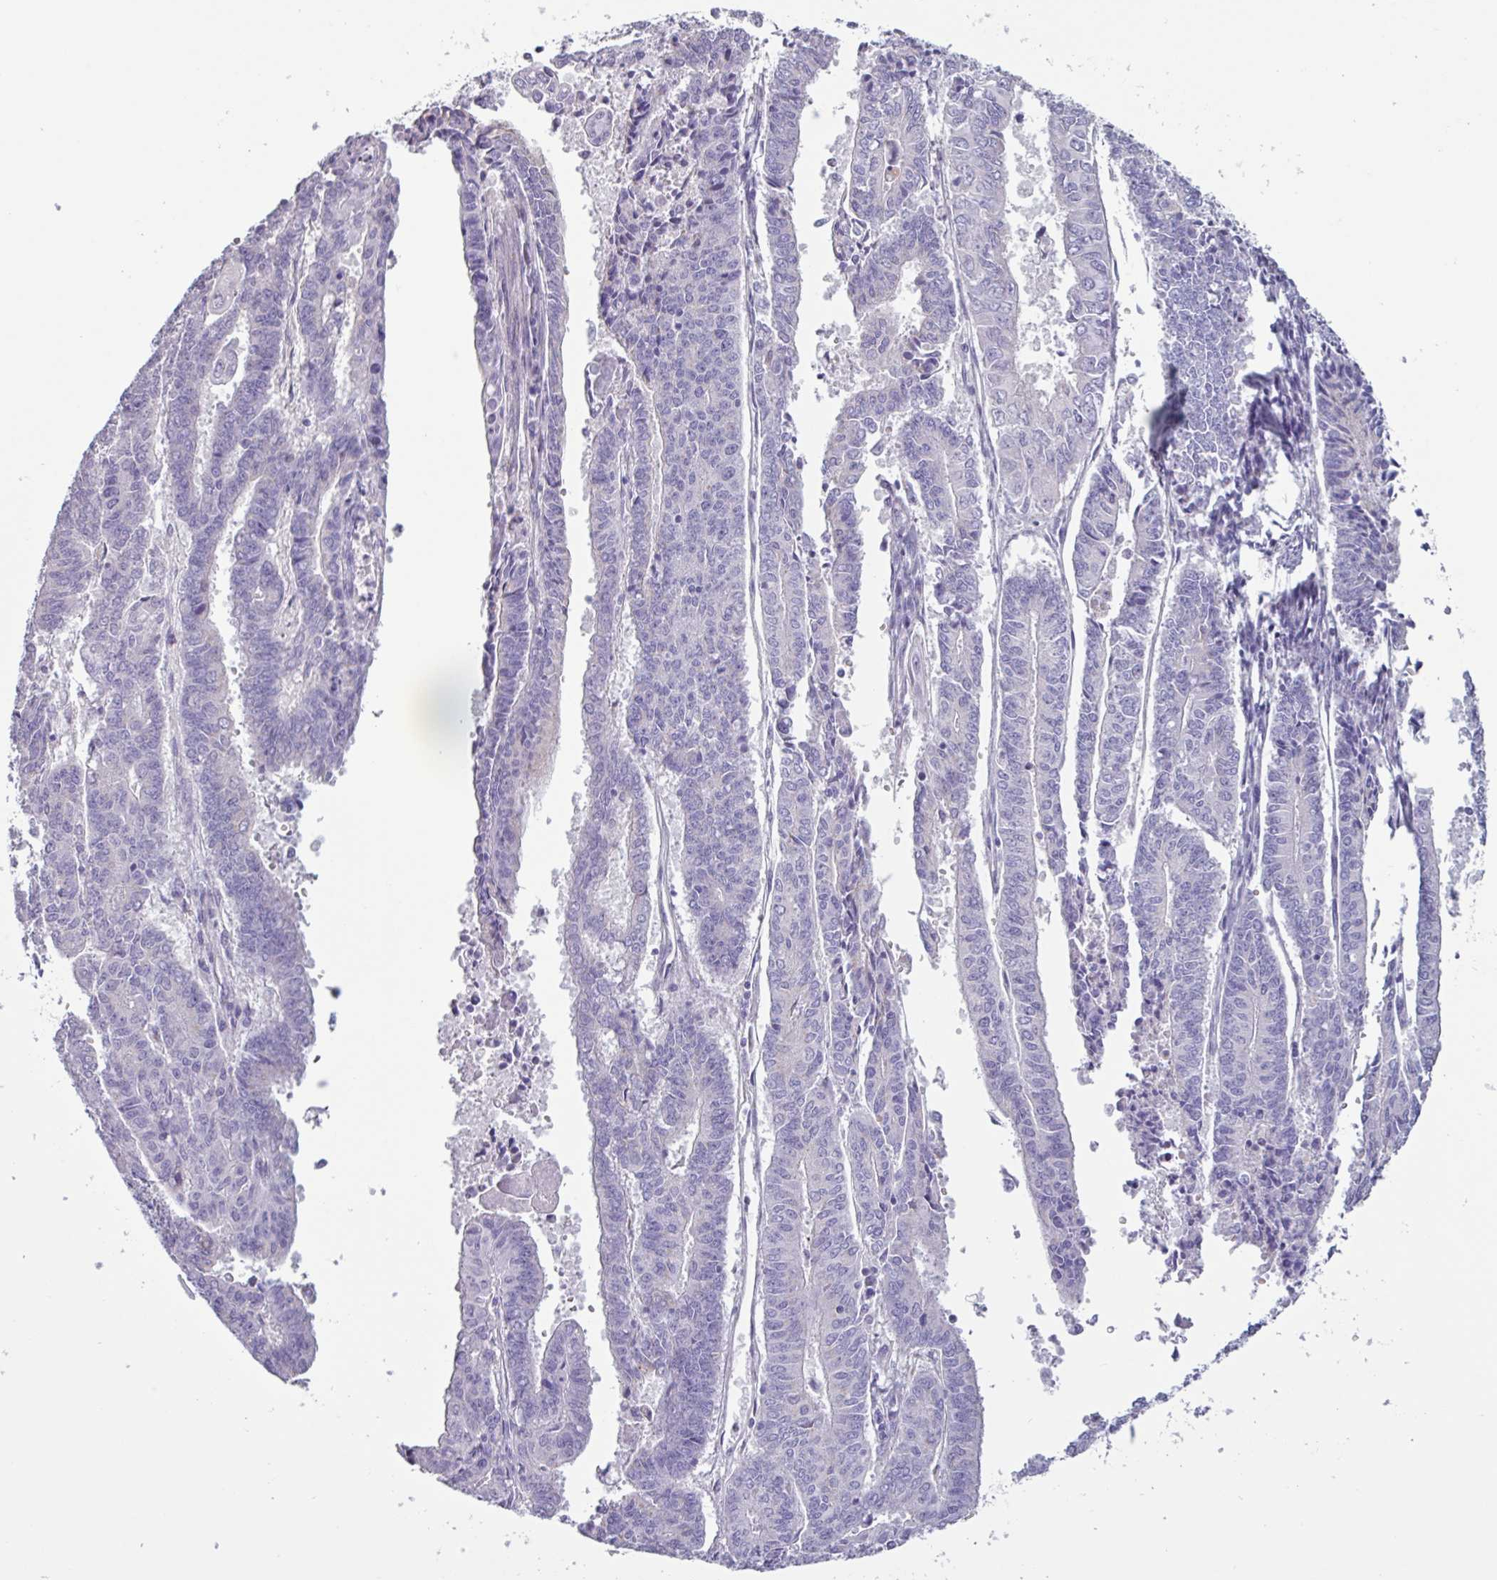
{"staining": {"intensity": "negative", "quantity": "none", "location": "none"}, "tissue": "endometrial cancer", "cell_type": "Tumor cells", "image_type": "cancer", "snomed": [{"axis": "morphology", "description": "Adenocarcinoma, NOS"}, {"axis": "topography", "description": "Endometrium"}], "caption": "Tumor cells show no significant positivity in adenocarcinoma (endometrial). Nuclei are stained in blue.", "gene": "ADGRE1", "patient": {"sex": "female", "age": 59}}